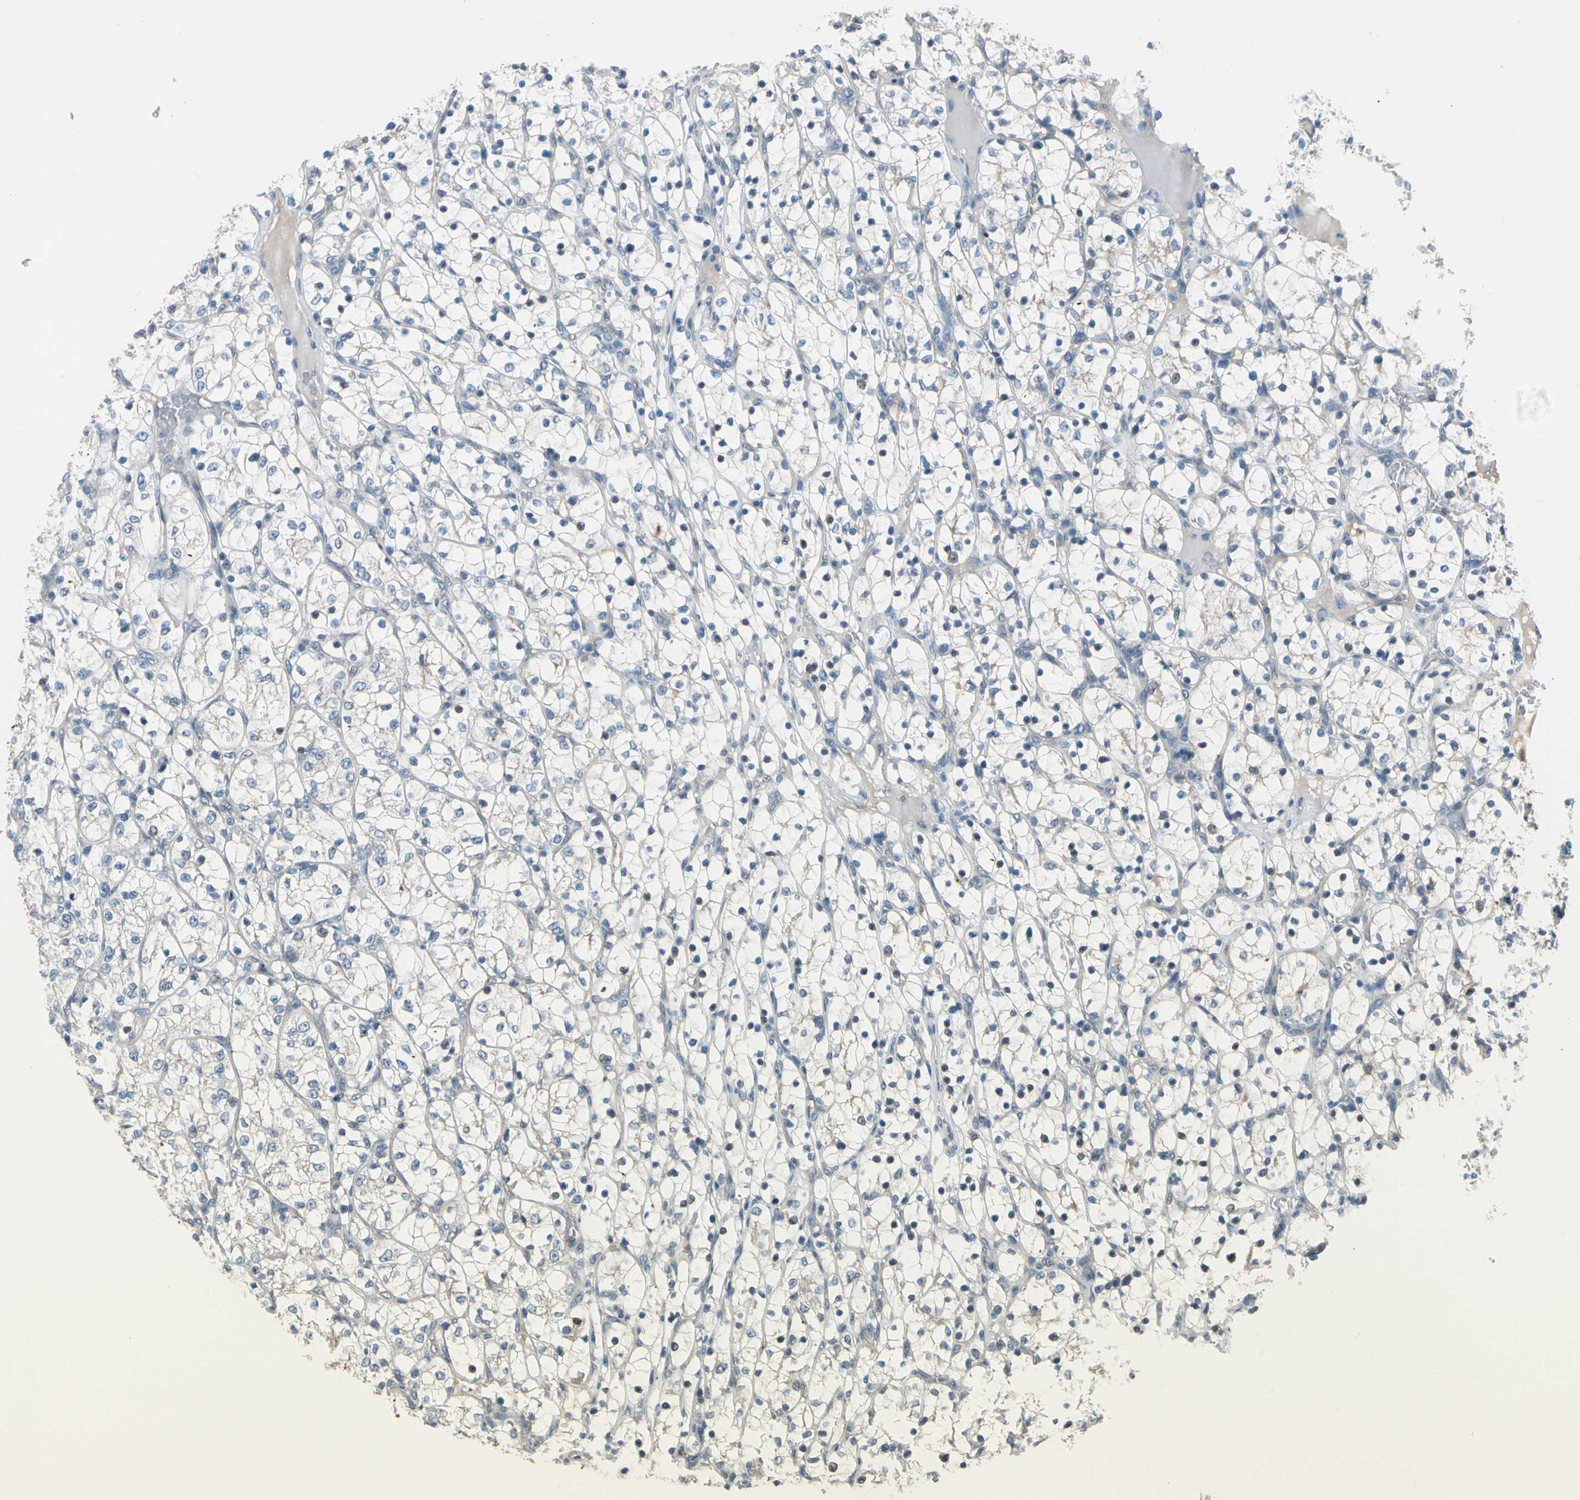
{"staining": {"intensity": "negative", "quantity": "none", "location": "none"}, "tissue": "renal cancer", "cell_type": "Tumor cells", "image_type": "cancer", "snomed": [{"axis": "morphology", "description": "Adenocarcinoma, NOS"}, {"axis": "topography", "description": "Kidney"}], "caption": "IHC of adenocarcinoma (renal) reveals no expression in tumor cells. Brightfield microscopy of immunohistochemistry (IHC) stained with DAB (3,3'-diaminobenzidine) (brown) and hematoxylin (blue), captured at high magnification.", "gene": "STK40", "patient": {"sex": "female", "age": 69}}